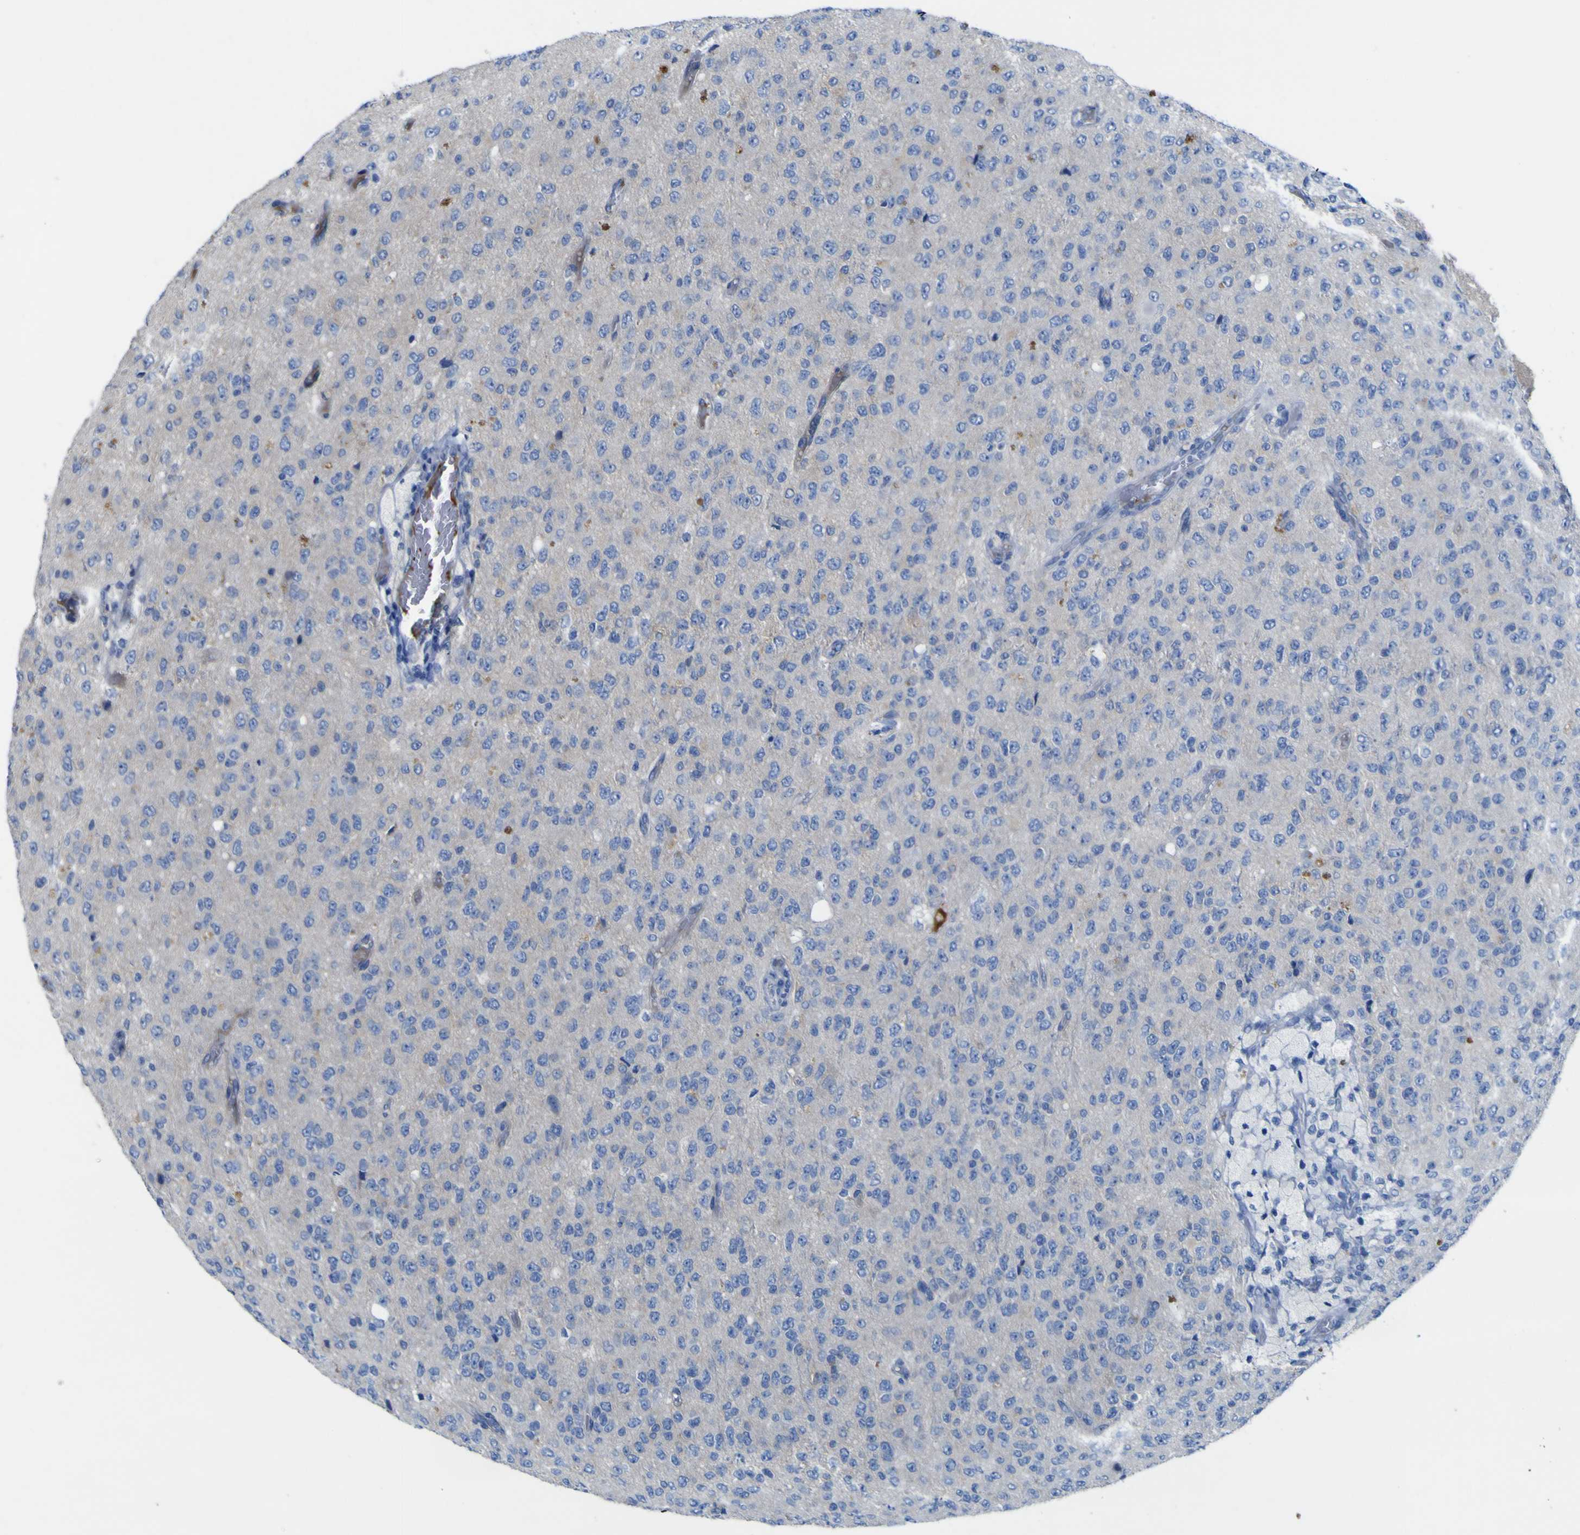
{"staining": {"intensity": "negative", "quantity": "none", "location": "none"}, "tissue": "glioma", "cell_type": "Tumor cells", "image_type": "cancer", "snomed": [{"axis": "morphology", "description": "Glioma, malignant, High grade"}, {"axis": "topography", "description": "pancreas cauda"}], "caption": "Immunohistochemical staining of glioma exhibits no significant positivity in tumor cells.", "gene": "NAV1", "patient": {"sex": "male", "age": 60}}